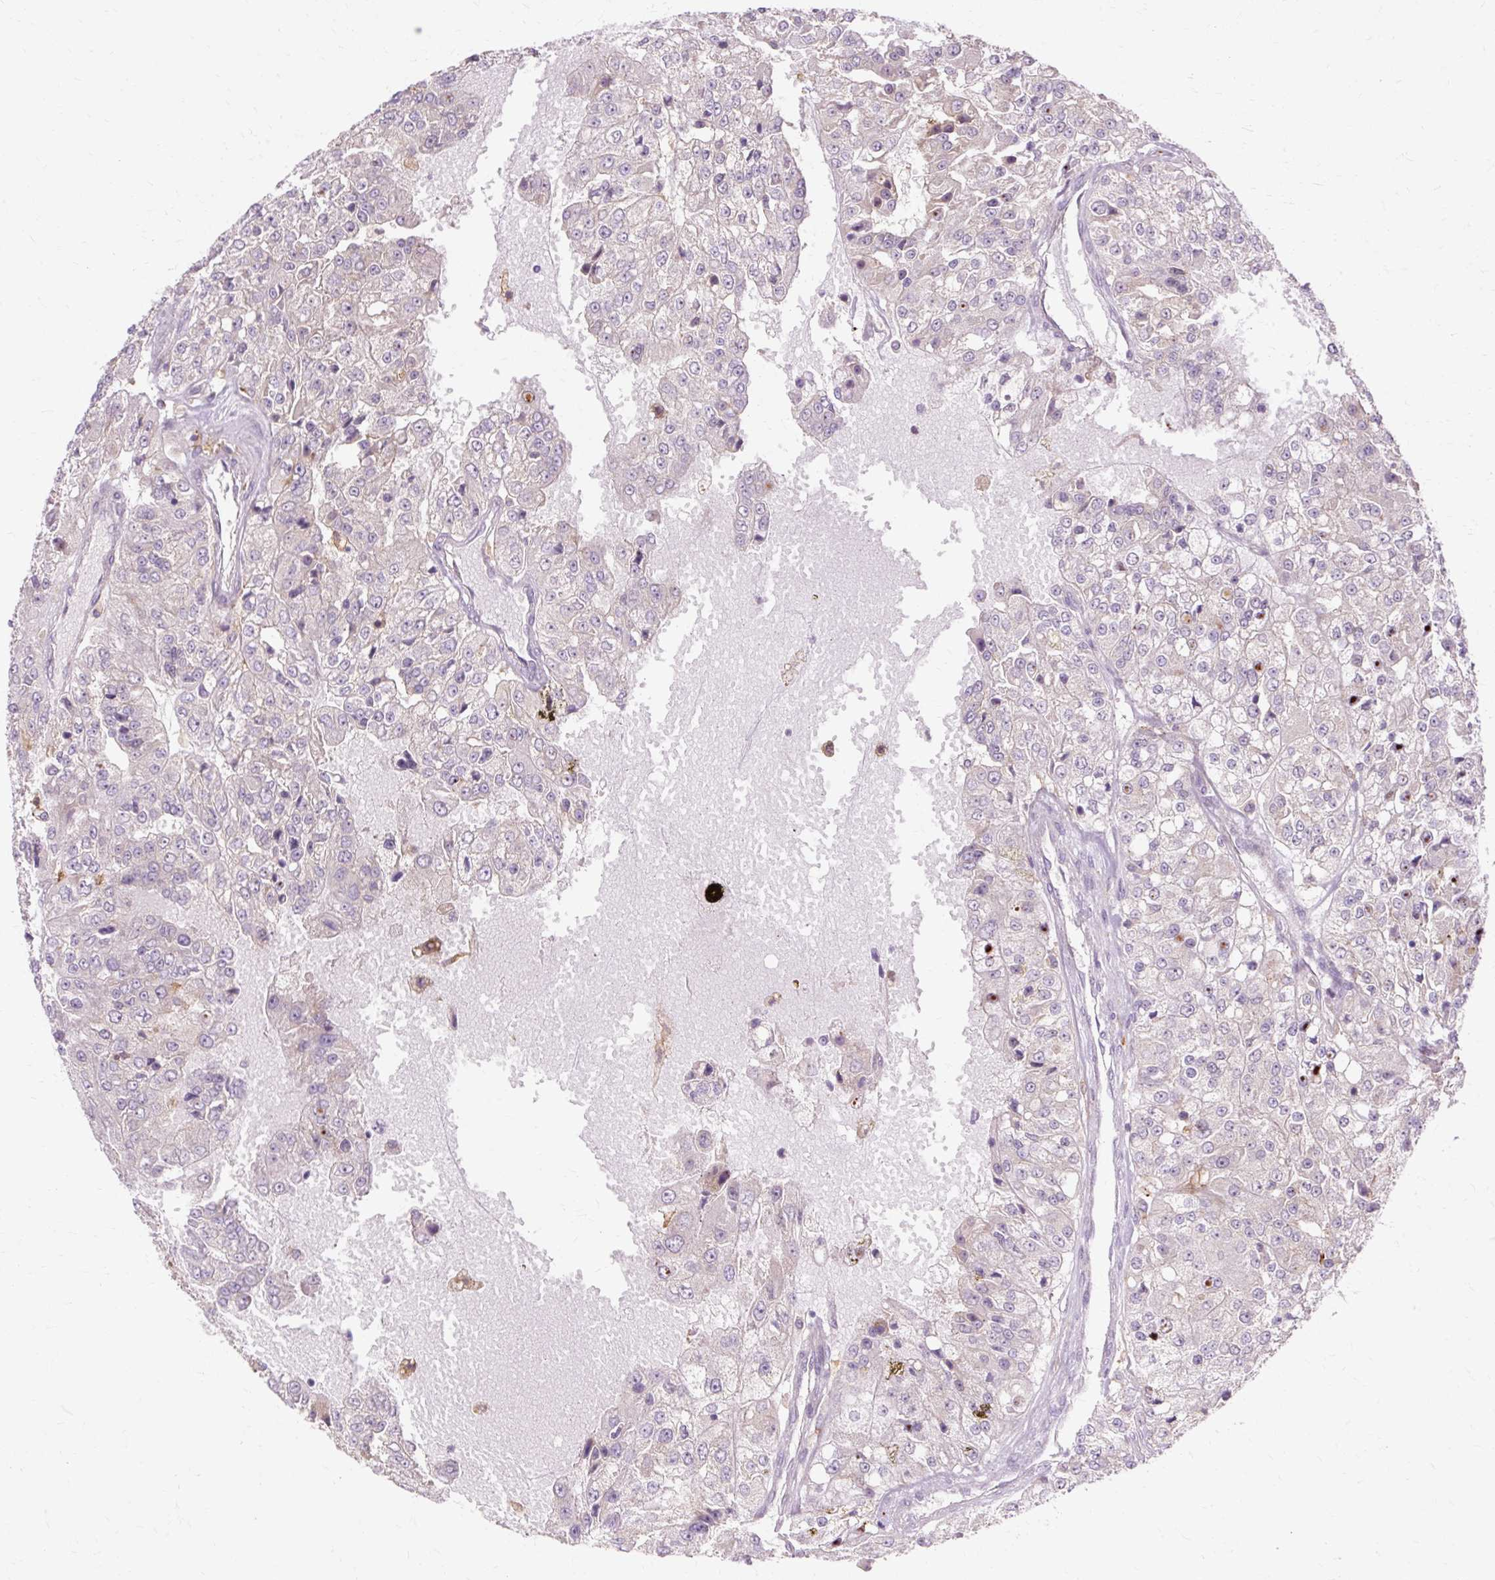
{"staining": {"intensity": "negative", "quantity": "none", "location": "none"}, "tissue": "renal cancer", "cell_type": "Tumor cells", "image_type": "cancer", "snomed": [{"axis": "morphology", "description": "Adenocarcinoma, NOS"}, {"axis": "topography", "description": "Kidney"}], "caption": "Immunohistochemistry of renal adenocarcinoma demonstrates no positivity in tumor cells.", "gene": "GEMIN2", "patient": {"sex": "female", "age": 63}}